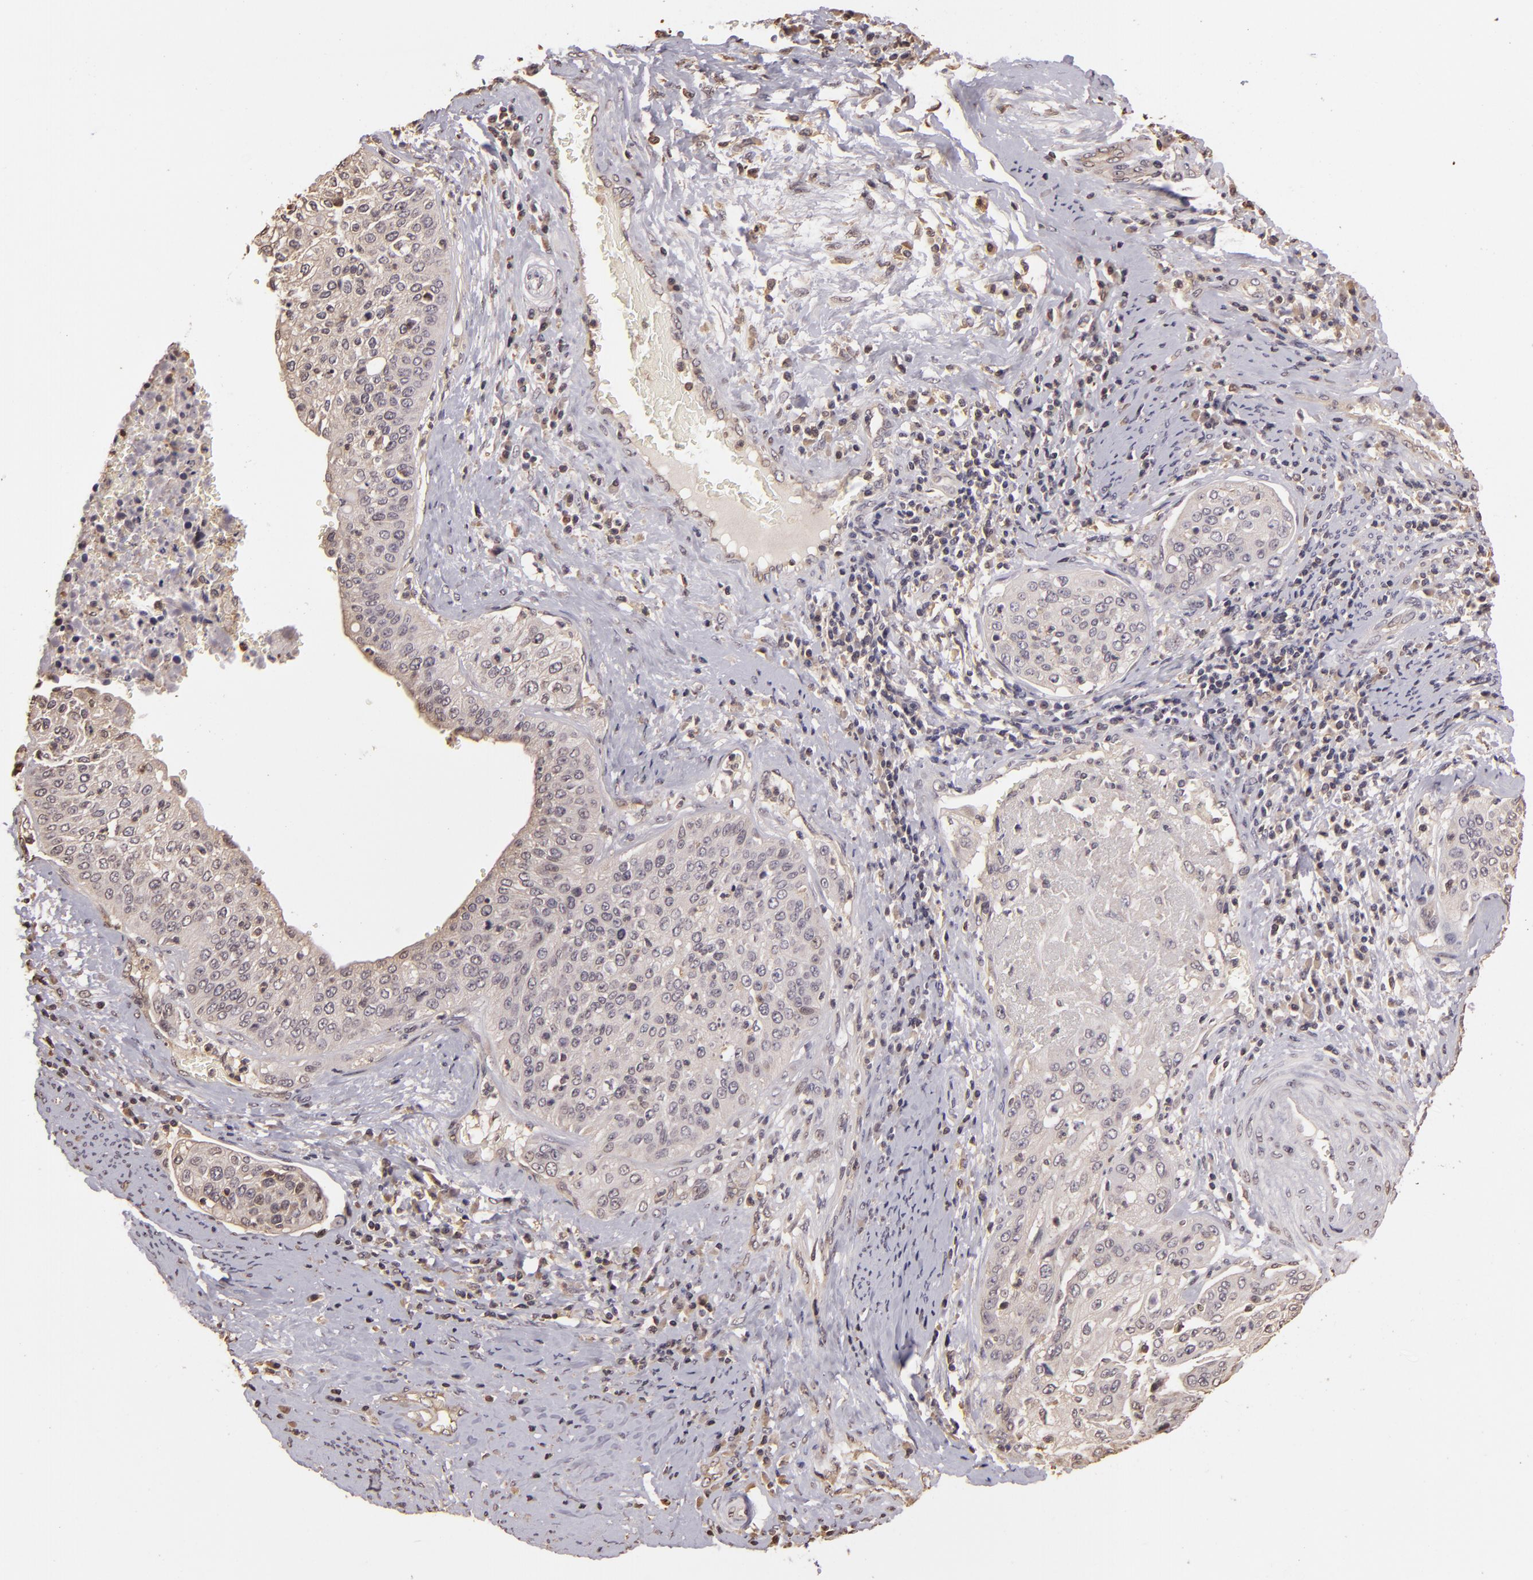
{"staining": {"intensity": "negative", "quantity": "none", "location": "none"}, "tissue": "cervical cancer", "cell_type": "Tumor cells", "image_type": "cancer", "snomed": [{"axis": "morphology", "description": "Squamous cell carcinoma, NOS"}, {"axis": "topography", "description": "Cervix"}], "caption": "Cervical cancer (squamous cell carcinoma) was stained to show a protein in brown. There is no significant staining in tumor cells. (Immunohistochemistry, brightfield microscopy, high magnification).", "gene": "ARPC2", "patient": {"sex": "female", "age": 41}}